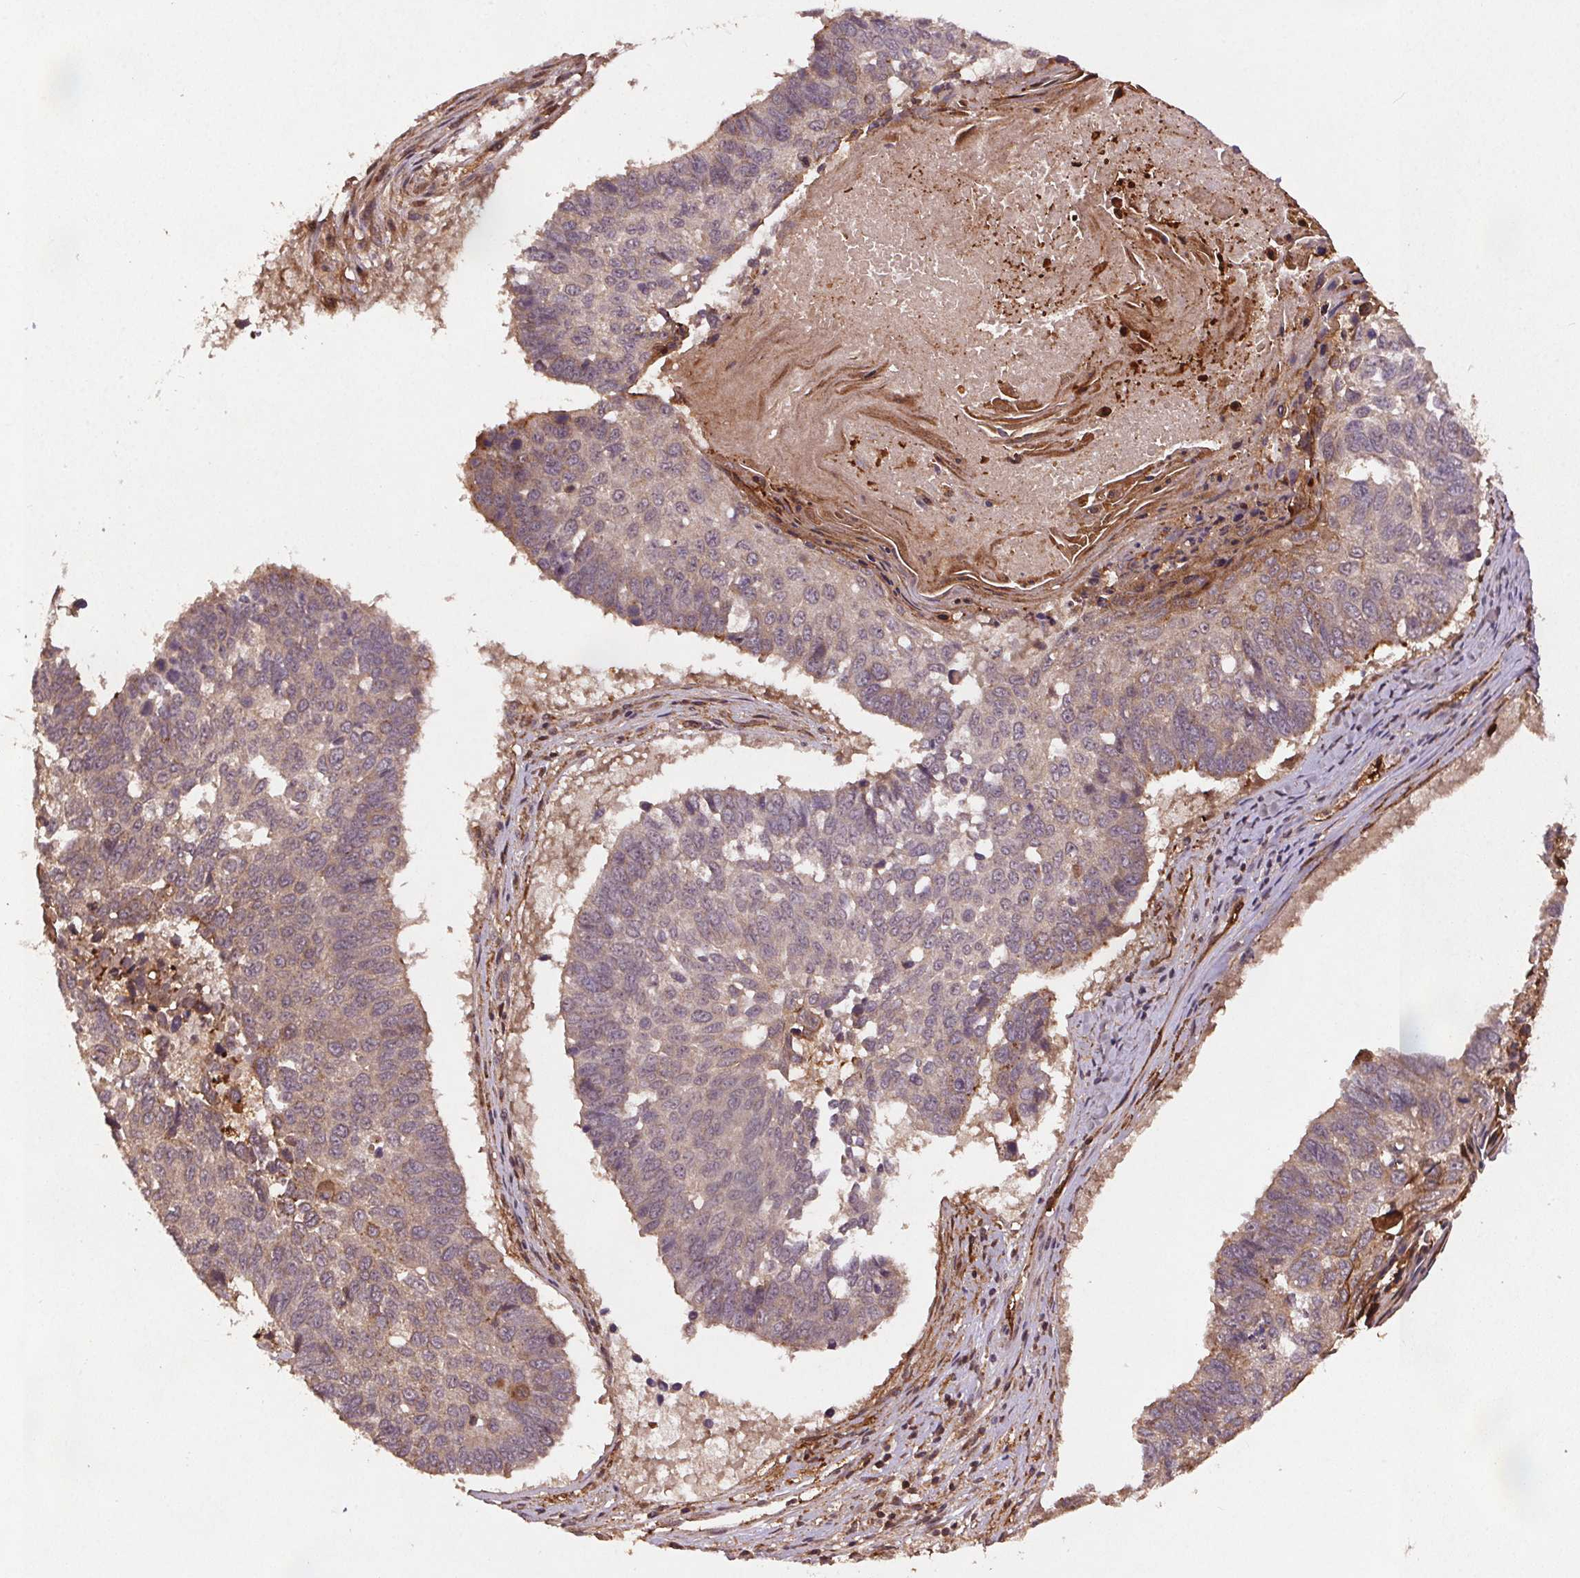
{"staining": {"intensity": "moderate", "quantity": "<25%", "location": "cytoplasmic/membranous"}, "tissue": "lung cancer", "cell_type": "Tumor cells", "image_type": "cancer", "snomed": [{"axis": "morphology", "description": "Squamous cell carcinoma, NOS"}, {"axis": "topography", "description": "Lung"}], "caption": "Brown immunohistochemical staining in human squamous cell carcinoma (lung) shows moderate cytoplasmic/membranous staining in about <25% of tumor cells.", "gene": "SEC14L2", "patient": {"sex": "male", "age": 73}}